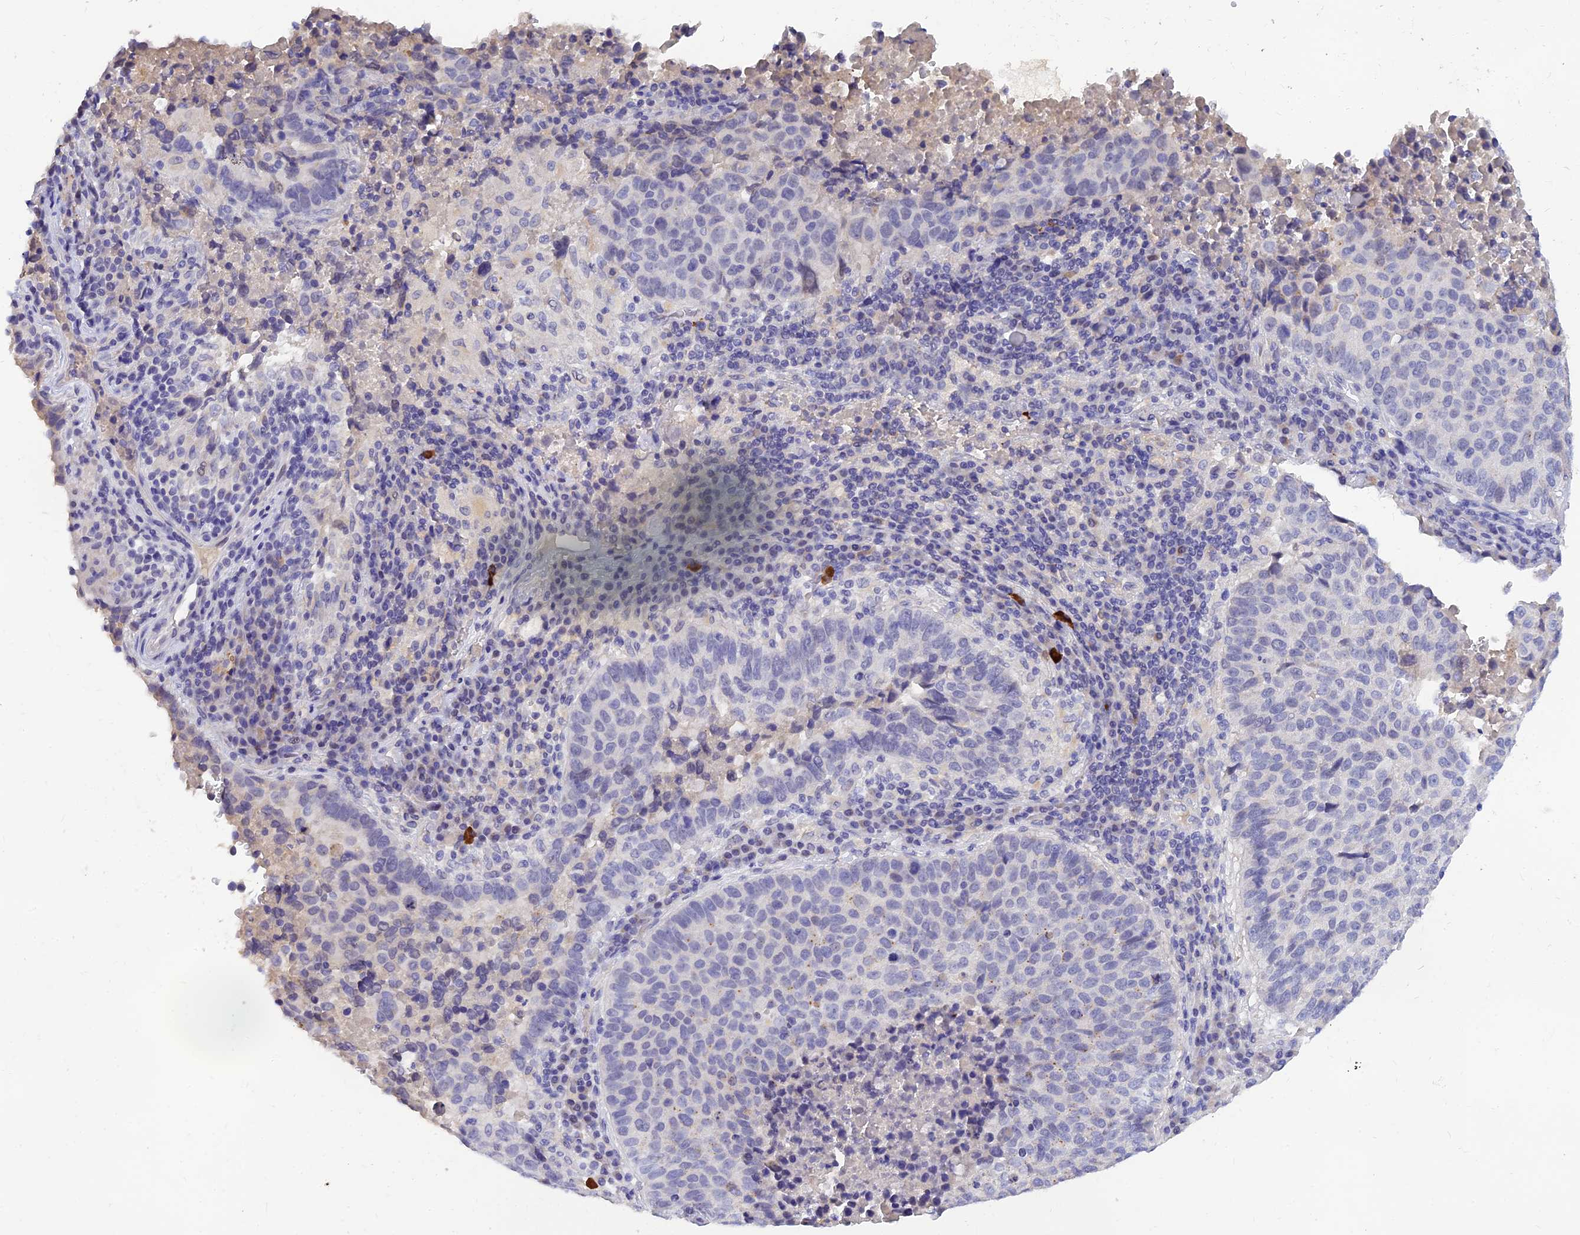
{"staining": {"intensity": "negative", "quantity": "none", "location": "none"}, "tissue": "lung cancer", "cell_type": "Tumor cells", "image_type": "cancer", "snomed": [{"axis": "morphology", "description": "Squamous cell carcinoma, NOS"}, {"axis": "topography", "description": "Lung"}], "caption": "A micrograph of lung cancer stained for a protein demonstrates no brown staining in tumor cells. (IHC, brightfield microscopy, high magnification).", "gene": "TMEM161B", "patient": {"sex": "male", "age": 73}}